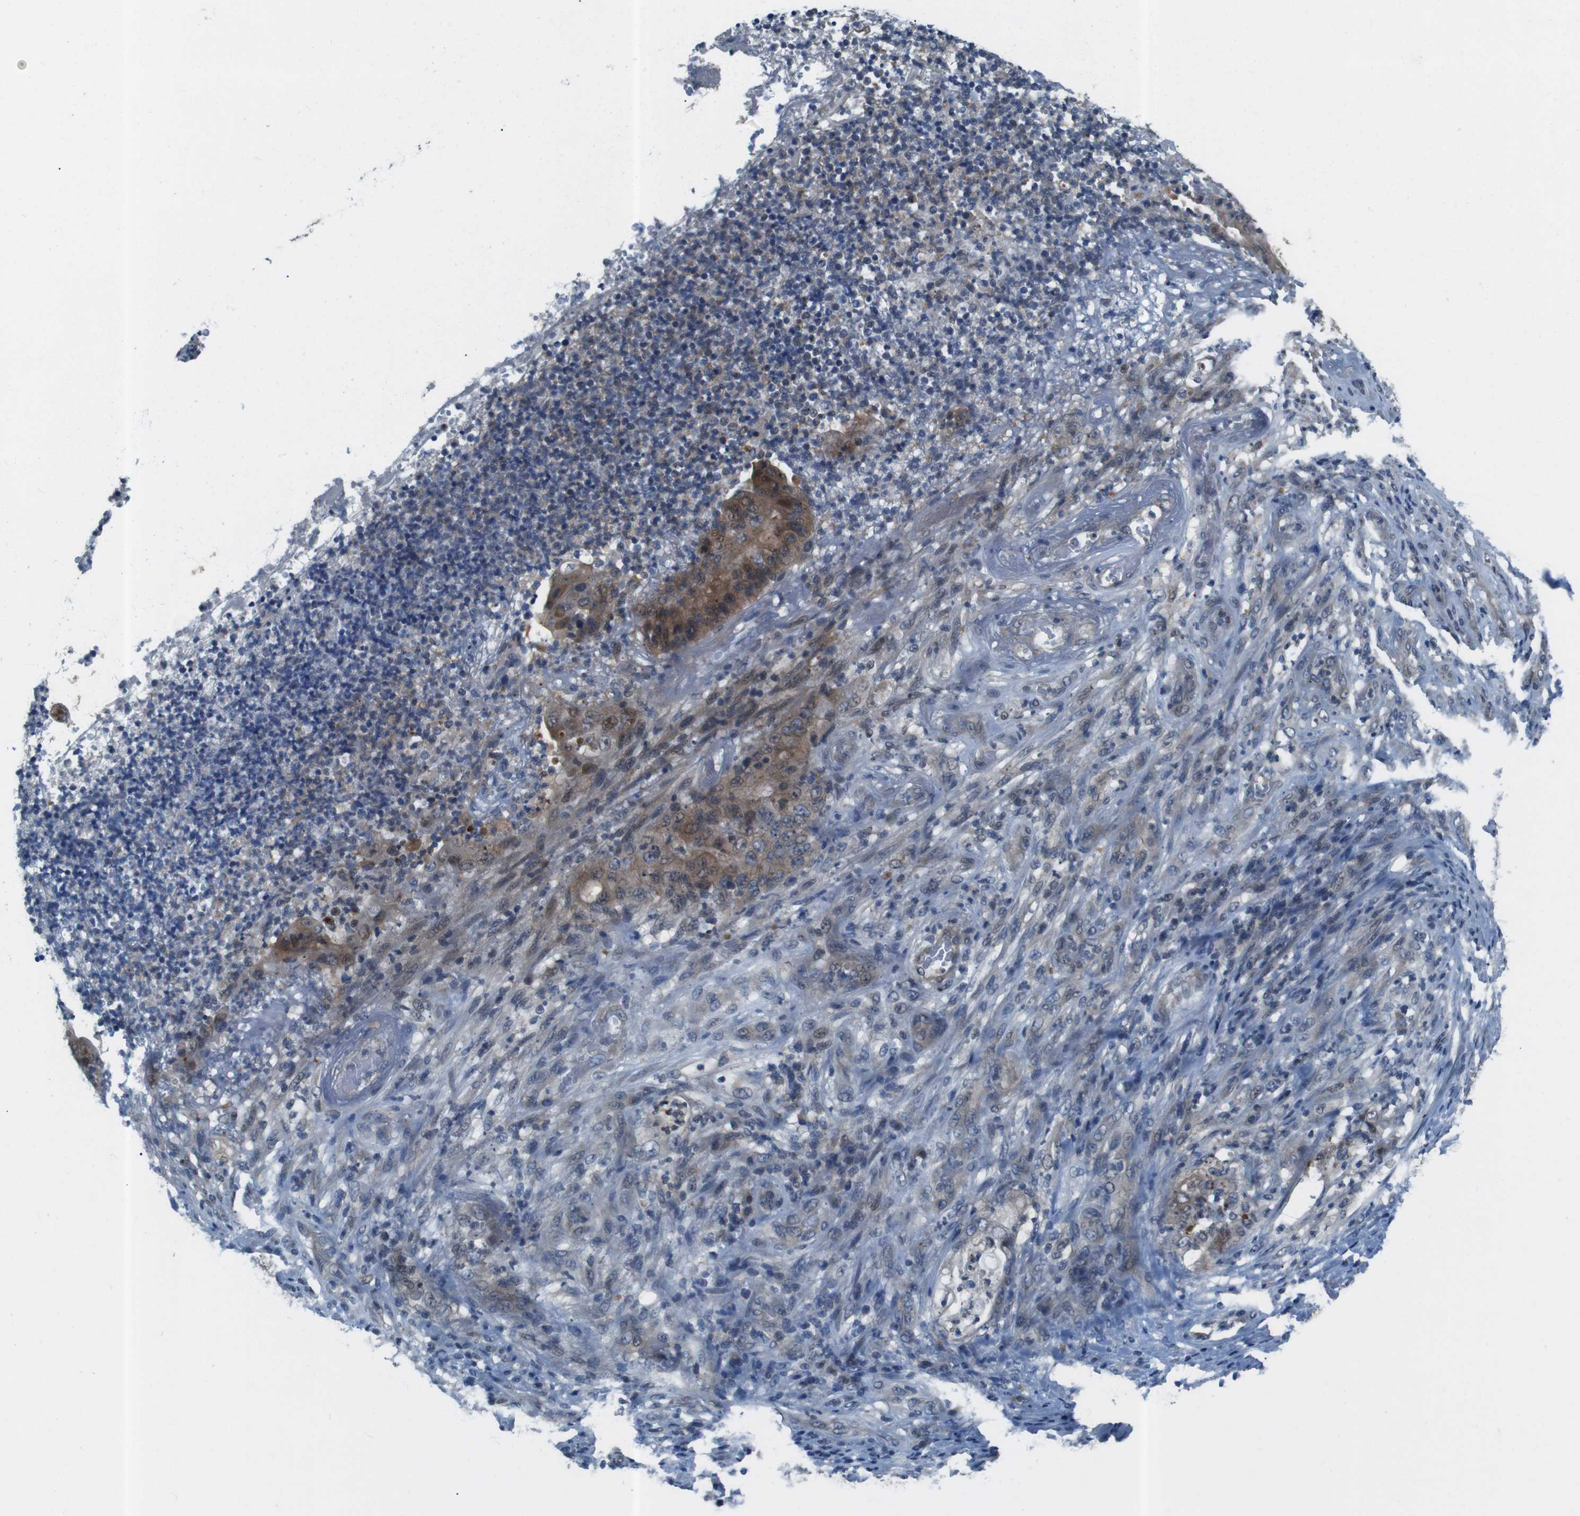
{"staining": {"intensity": "moderate", "quantity": ">75%", "location": "cytoplasmic/membranous"}, "tissue": "stomach cancer", "cell_type": "Tumor cells", "image_type": "cancer", "snomed": [{"axis": "morphology", "description": "Adenocarcinoma, NOS"}, {"axis": "topography", "description": "Stomach"}], "caption": "Adenocarcinoma (stomach) tissue reveals moderate cytoplasmic/membranous staining in approximately >75% of tumor cells, visualized by immunohistochemistry.", "gene": "LRP5", "patient": {"sex": "female", "age": 73}}